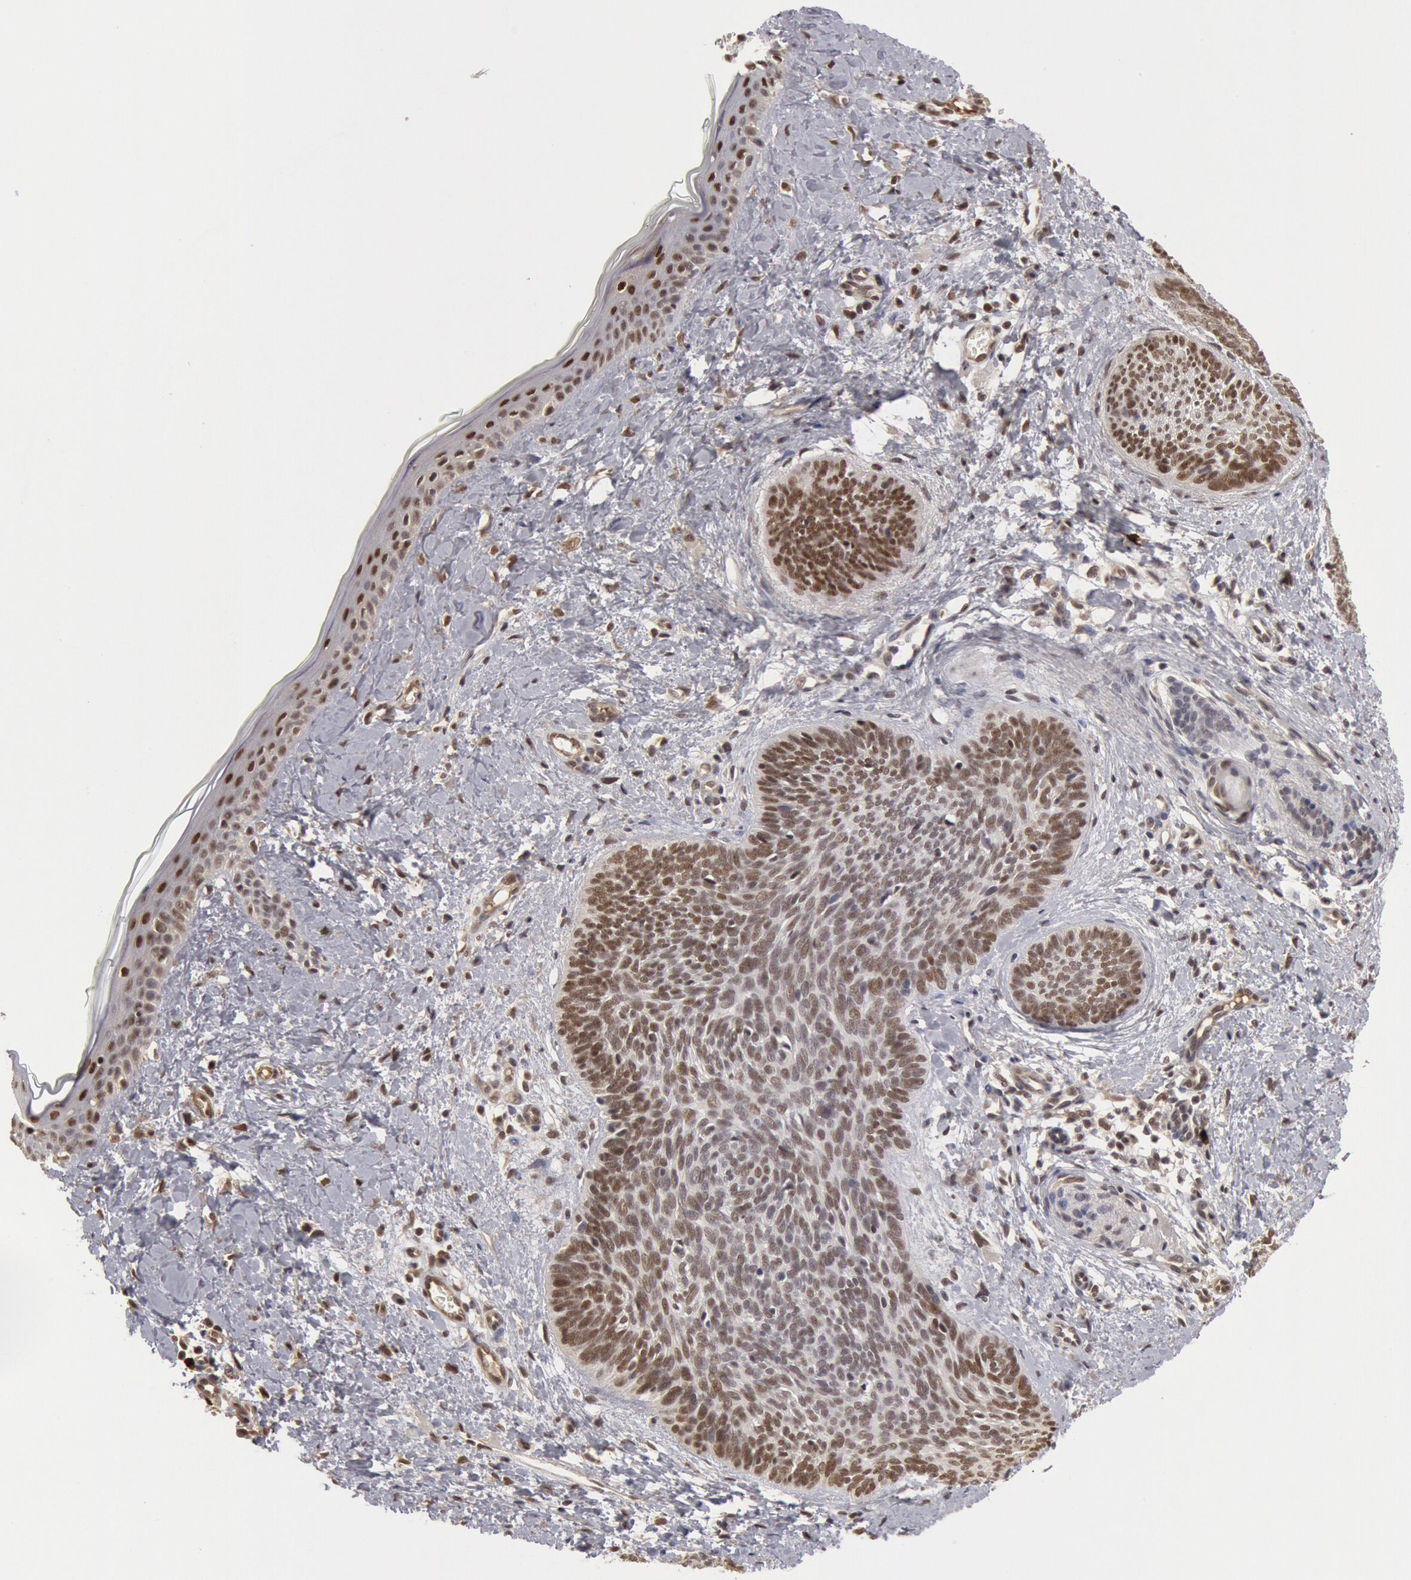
{"staining": {"intensity": "moderate", "quantity": ">75%", "location": "nuclear"}, "tissue": "skin cancer", "cell_type": "Tumor cells", "image_type": "cancer", "snomed": [{"axis": "morphology", "description": "Basal cell carcinoma"}, {"axis": "topography", "description": "Skin"}], "caption": "Tumor cells demonstrate medium levels of moderate nuclear staining in about >75% of cells in basal cell carcinoma (skin).", "gene": "PPP4R3B", "patient": {"sex": "female", "age": 81}}